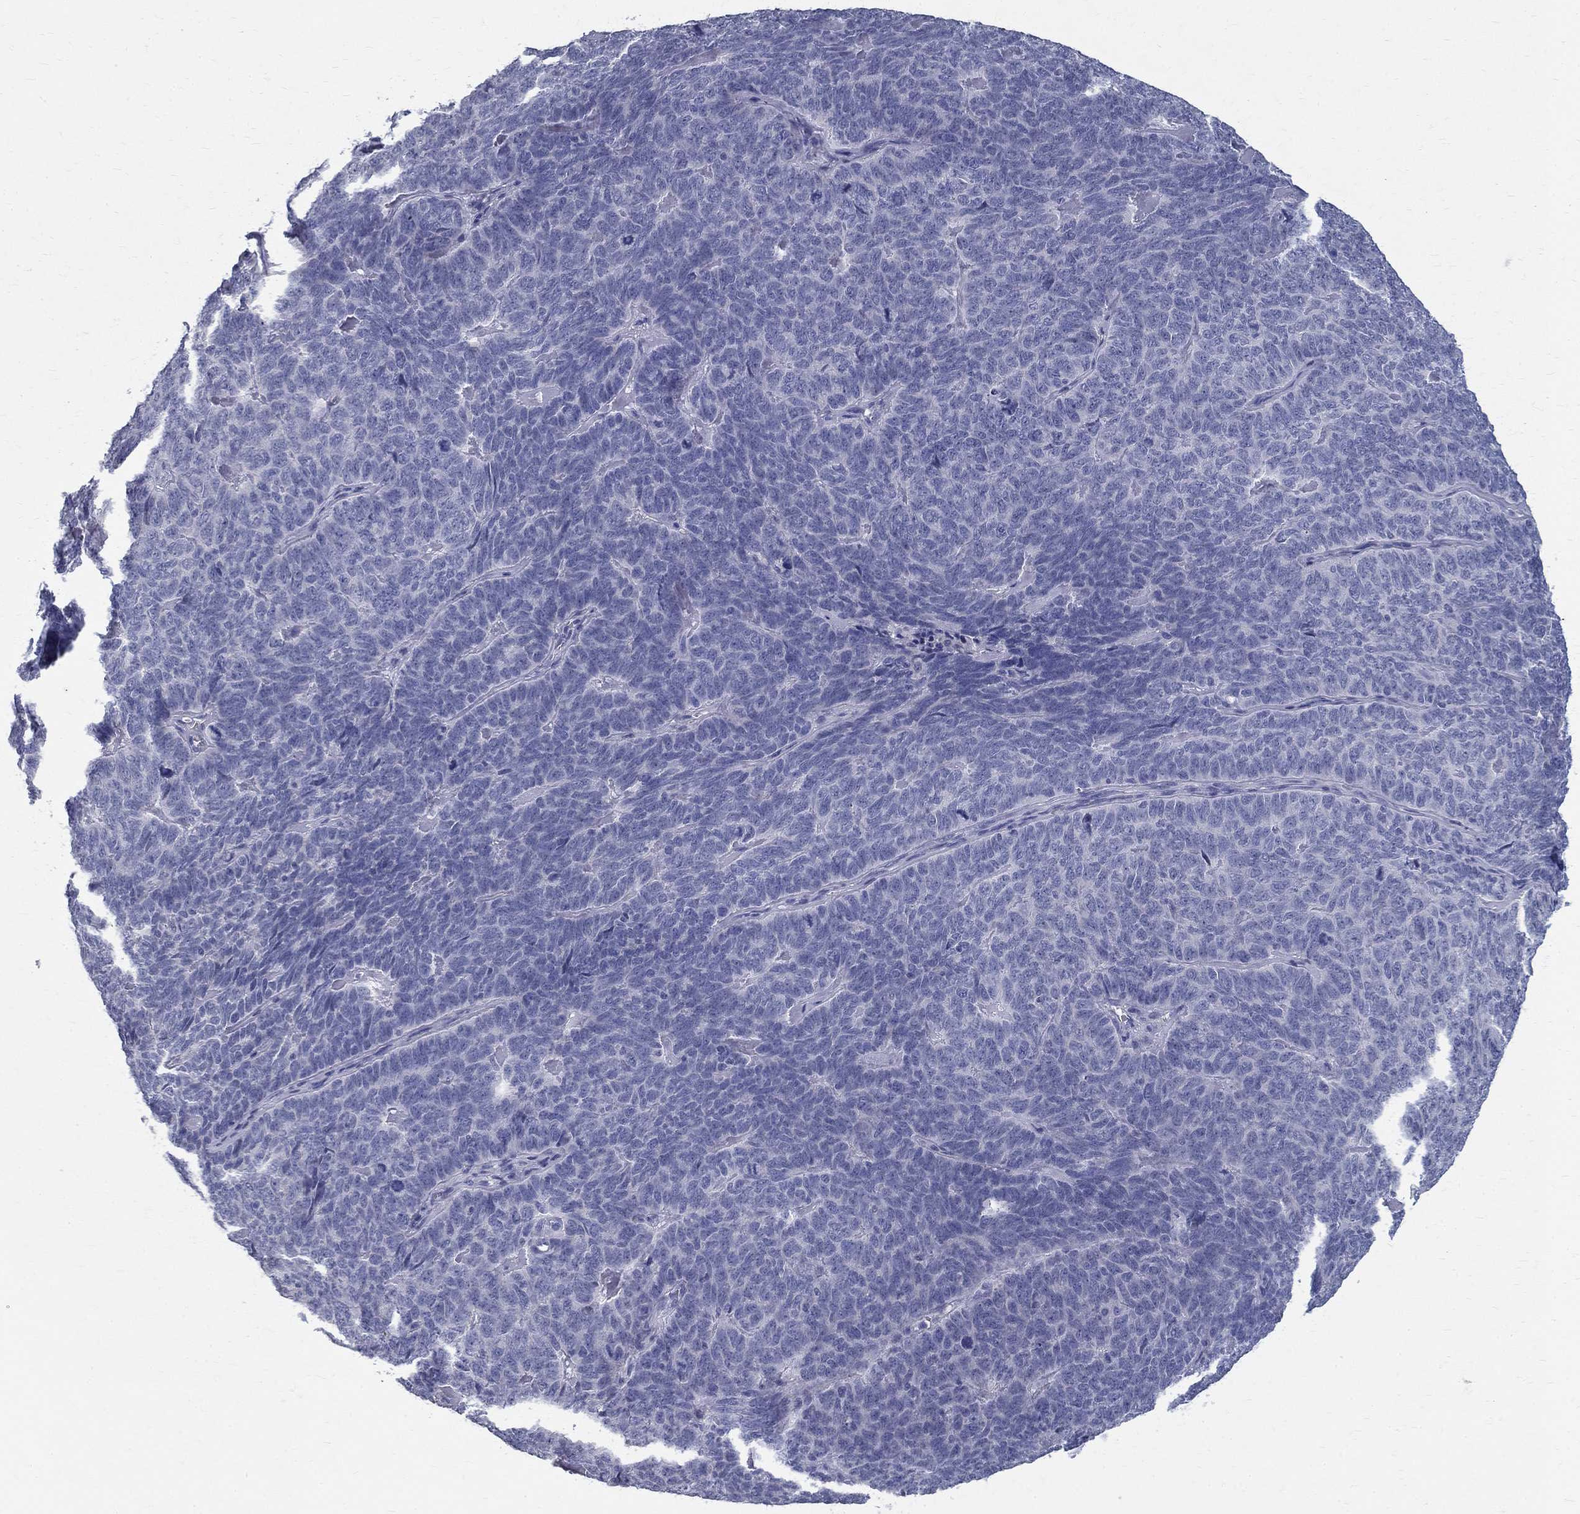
{"staining": {"intensity": "negative", "quantity": "none", "location": "none"}, "tissue": "skin cancer", "cell_type": "Tumor cells", "image_type": "cancer", "snomed": [{"axis": "morphology", "description": "Squamous cell carcinoma, NOS"}, {"axis": "topography", "description": "Skin"}, {"axis": "topography", "description": "Anal"}], "caption": "A photomicrograph of human skin squamous cell carcinoma is negative for staining in tumor cells.", "gene": "TGM4", "patient": {"sex": "female", "age": 51}}